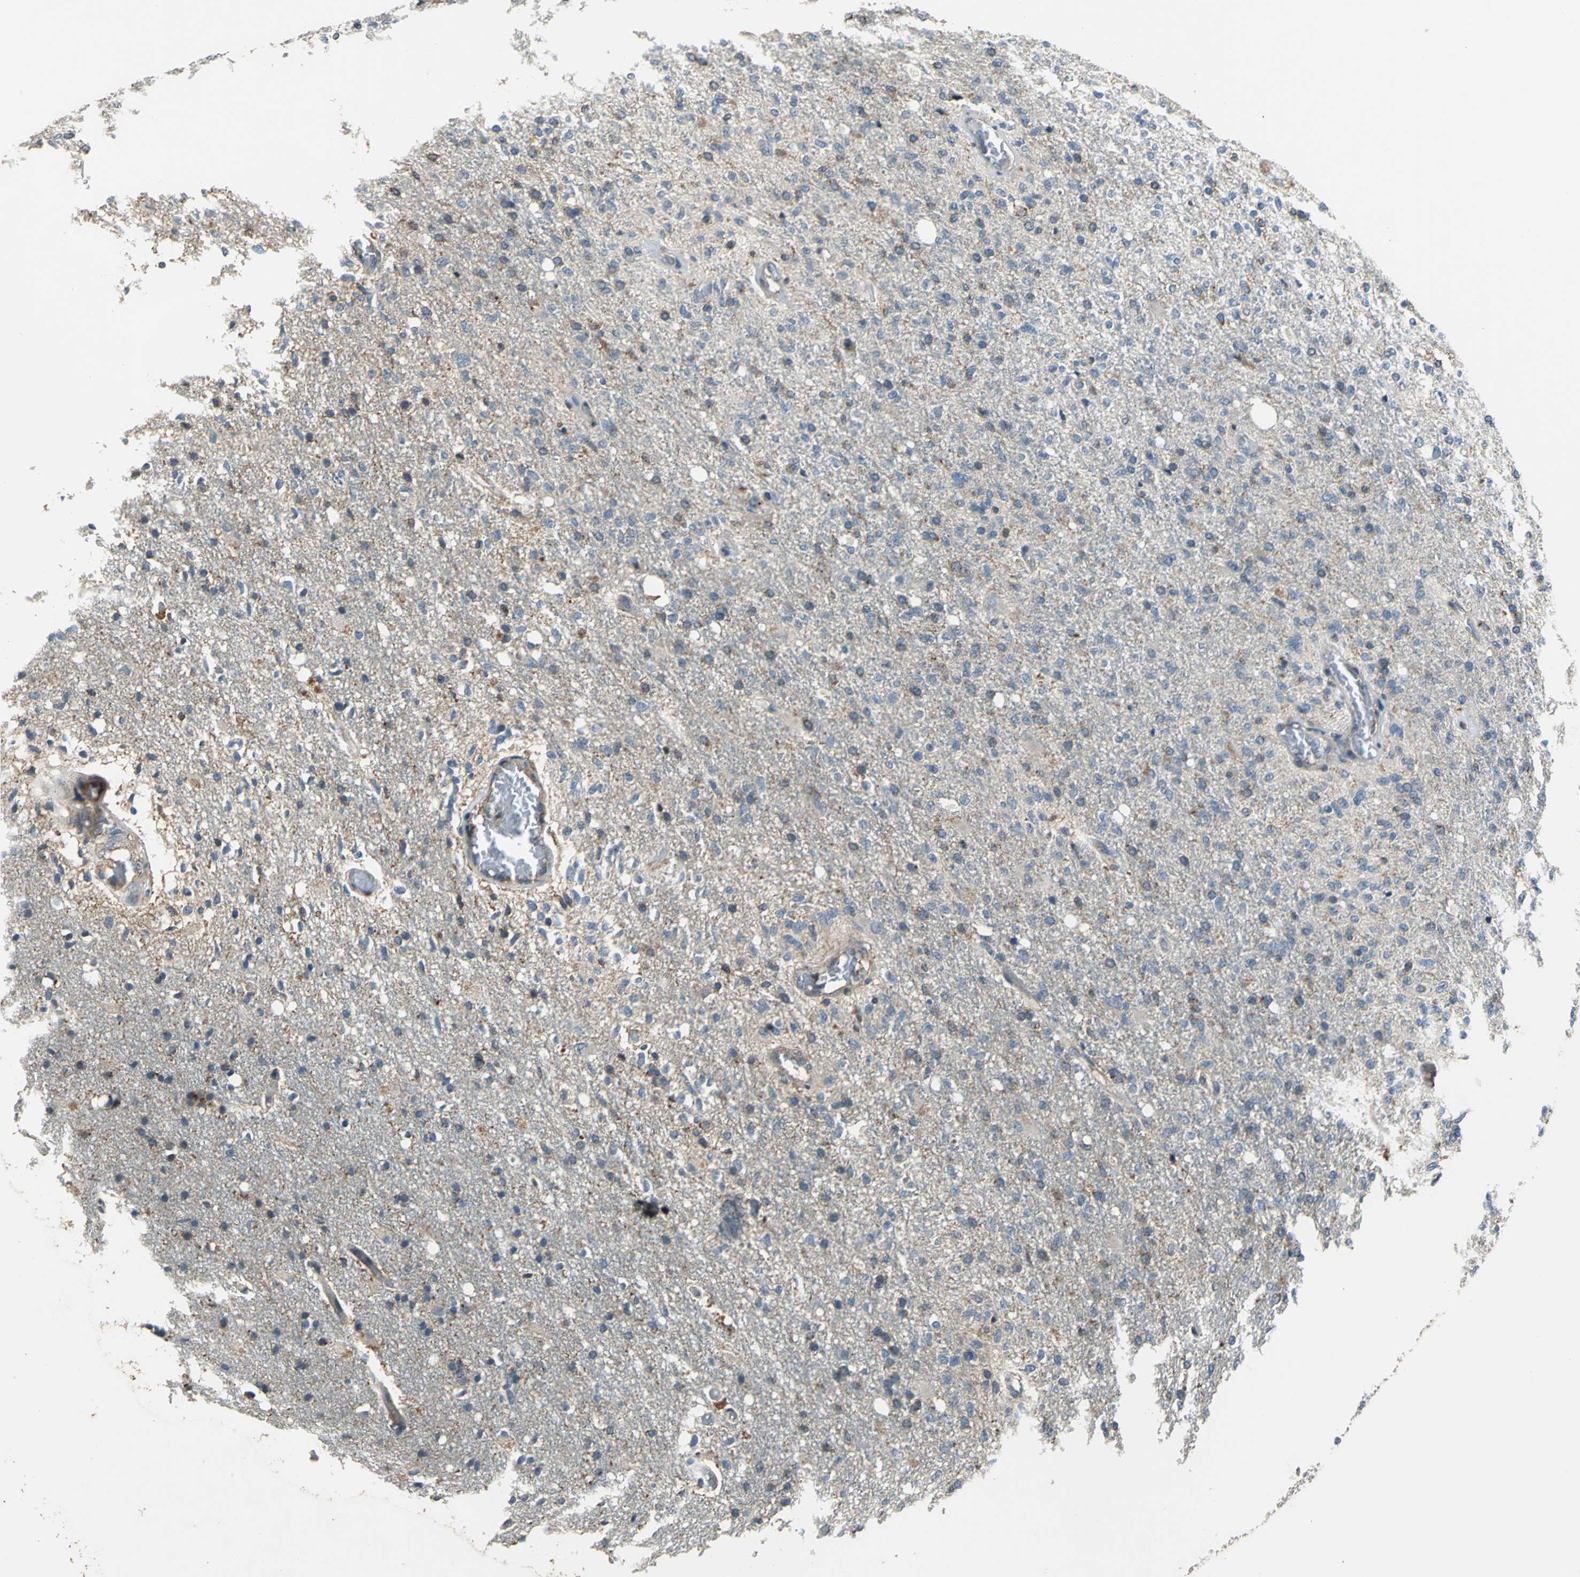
{"staining": {"intensity": "moderate", "quantity": "<25%", "location": "cytoplasmic/membranous"}, "tissue": "glioma", "cell_type": "Tumor cells", "image_type": "cancer", "snomed": [{"axis": "morphology", "description": "Normal tissue, NOS"}, {"axis": "morphology", "description": "Glioma, malignant, High grade"}, {"axis": "topography", "description": "Cerebral cortex"}], "caption": "Glioma stained for a protein (brown) demonstrates moderate cytoplasmic/membranous positive staining in approximately <25% of tumor cells.", "gene": "EIF2B2", "patient": {"sex": "male", "age": 77}}